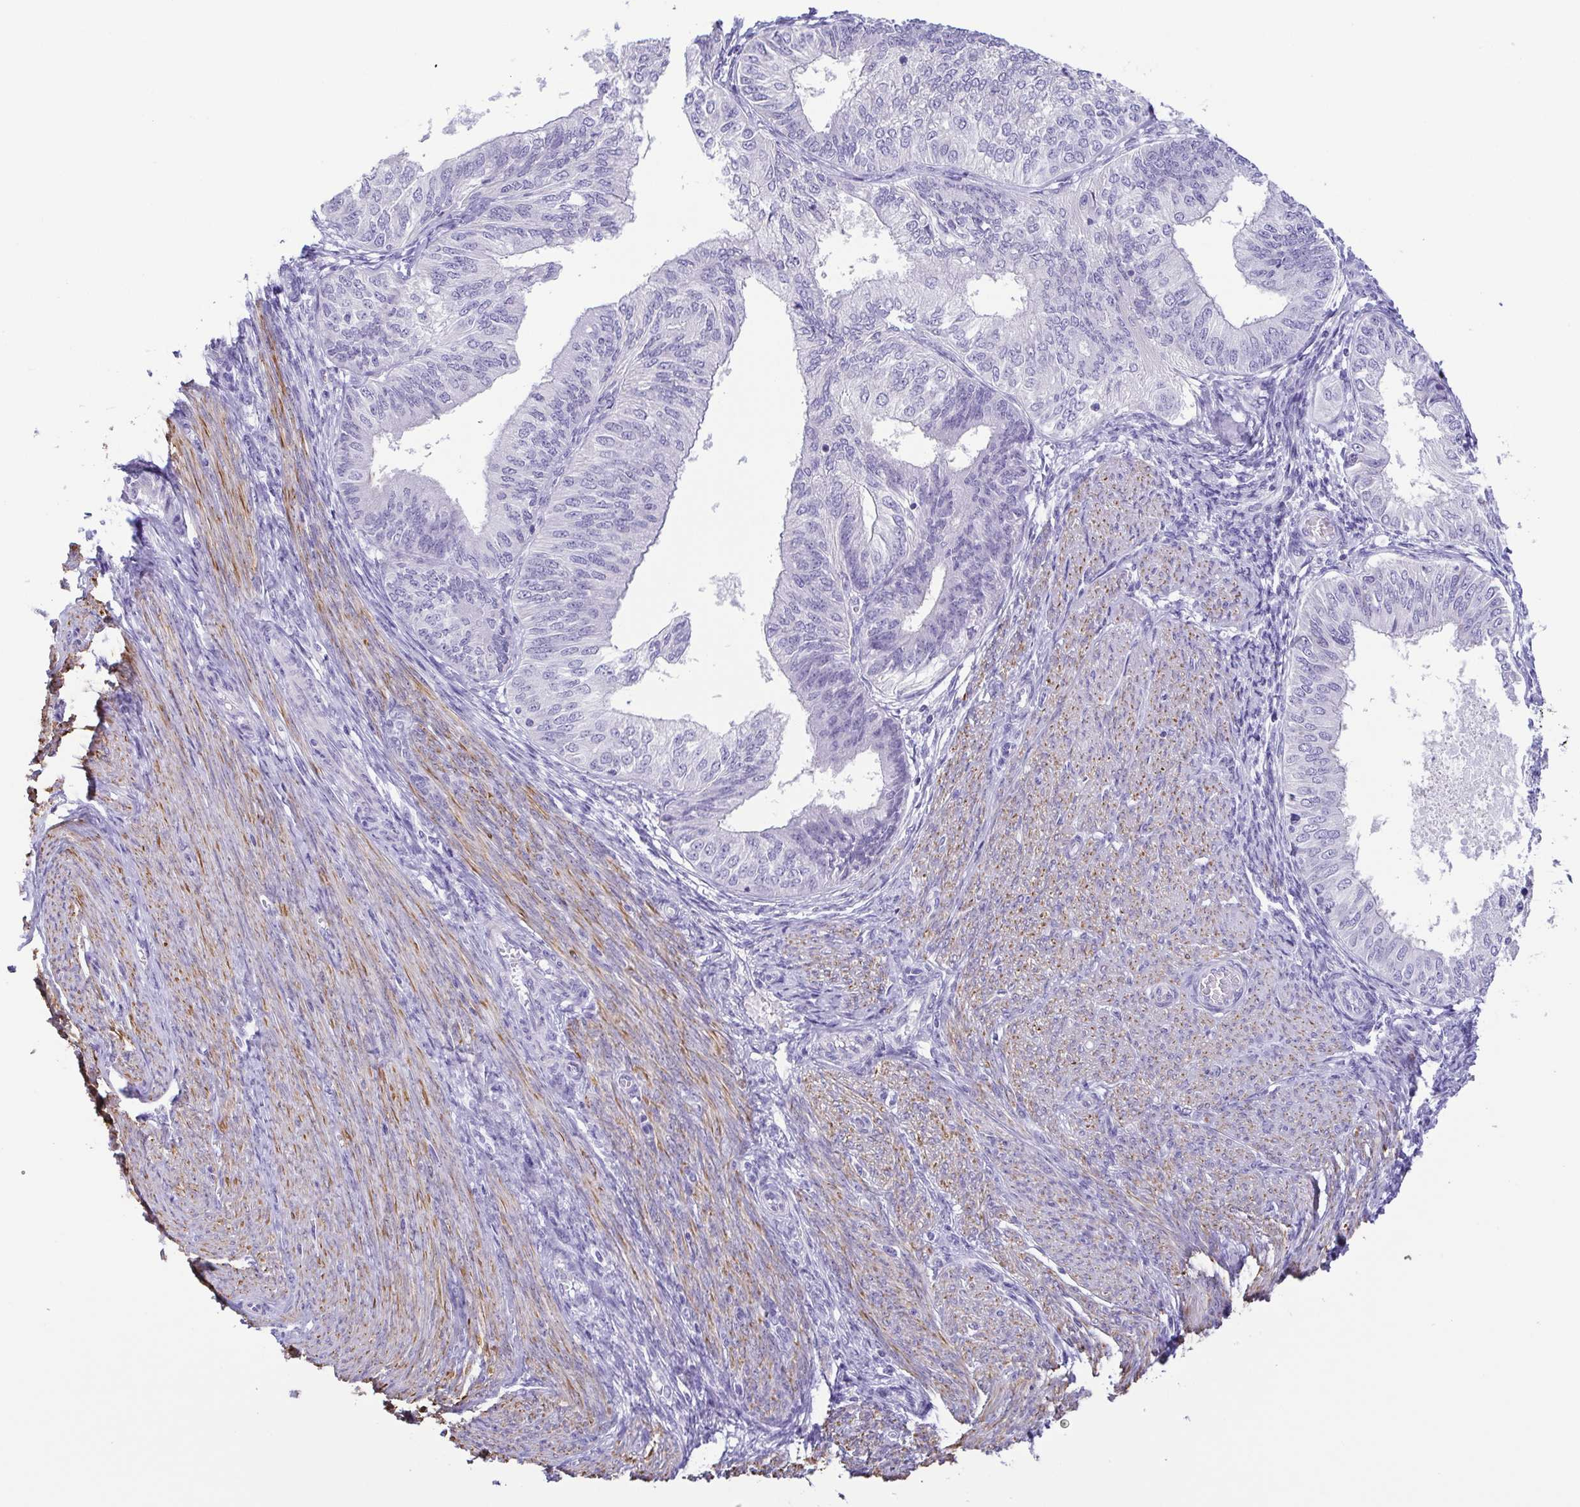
{"staining": {"intensity": "negative", "quantity": "none", "location": "none"}, "tissue": "endometrial cancer", "cell_type": "Tumor cells", "image_type": "cancer", "snomed": [{"axis": "morphology", "description": "Adenocarcinoma, NOS"}, {"axis": "topography", "description": "Endometrium"}], "caption": "The histopathology image reveals no staining of tumor cells in adenocarcinoma (endometrial).", "gene": "MYL7", "patient": {"sex": "female", "age": 58}}